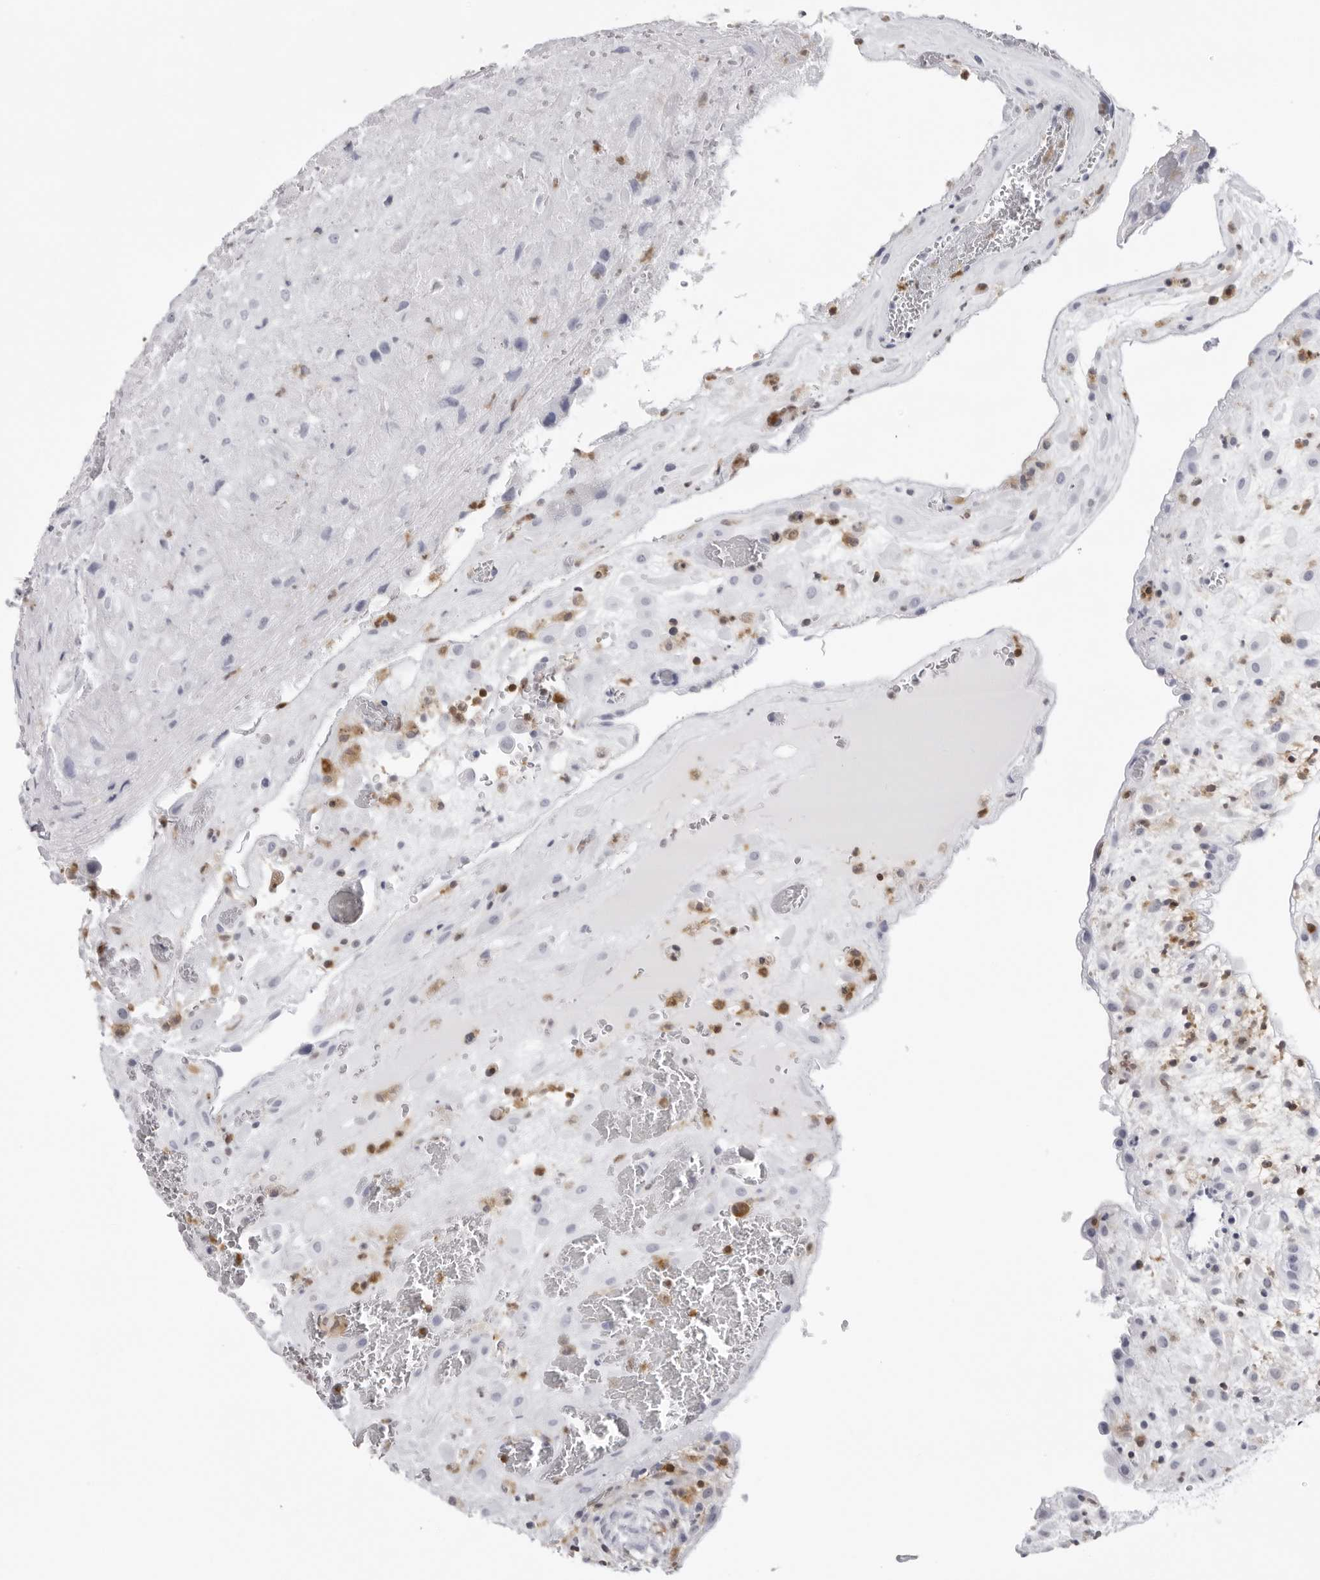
{"staining": {"intensity": "negative", "quantity": "none", "location": "none"}, "tissue": "placenta", "cell_type": "Decidual cells", "image_type": "normal", "snomed": [{"axis": "morphology", "description": "Normal tissue, NOS"}, {"axis": "topography", "description": "Placenta"}], "caption": "Image shows no protein positivity in decidual cells of unremarkable placenta.", "gene": "FMNL1", "patient": {"sex": "female", "age": 35}}